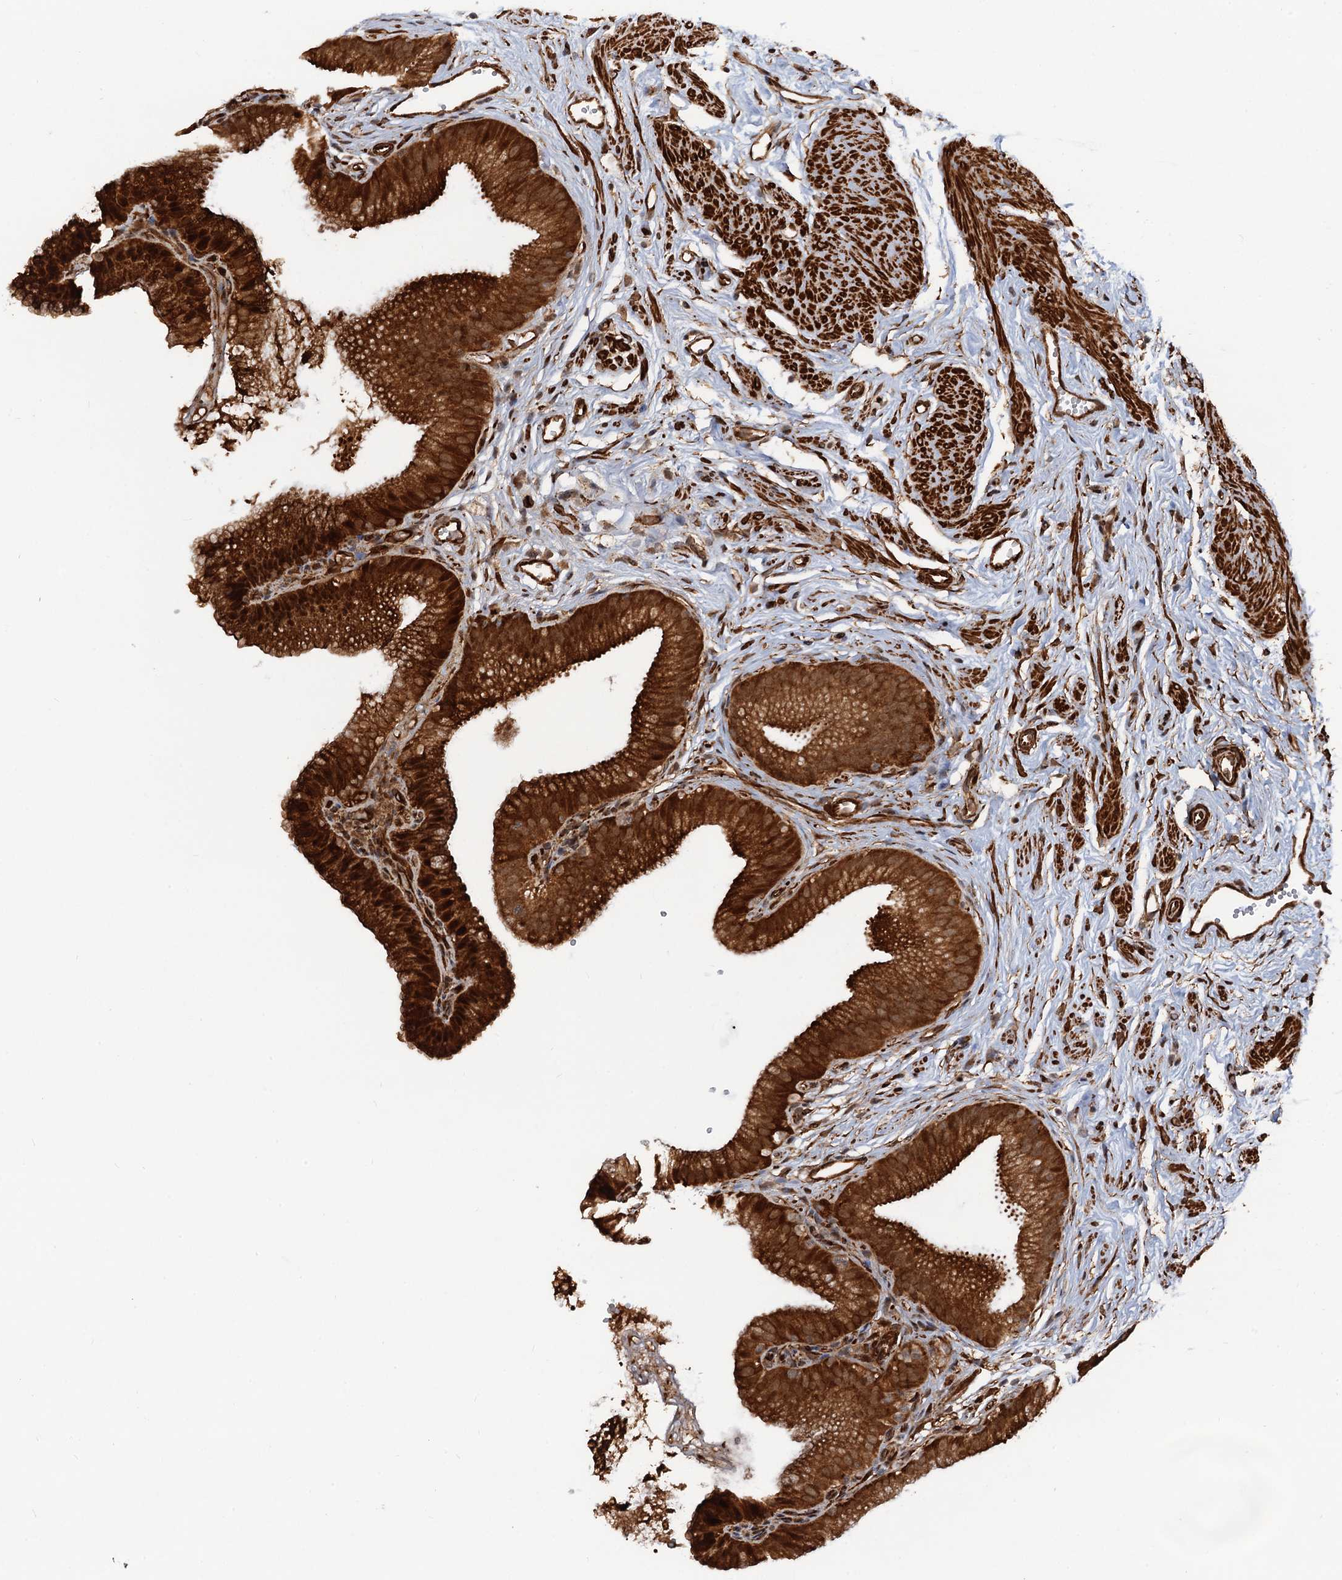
{"staining": {"intensity": "strong", "quantity": ">75%", "location": "cytoplasmic/membranous,nuclear"}, "tissue": "gallbladder", "cell_type": "Glandular cells", "image_type": "normal", "snomed": [{"axis": "morphology", "description": "Normal tissue, NOS"}, {"axis": "topography", "description": "Gallbladder"}, {"axis": "topography", "description": "Peripheral nerve tissue"}], "caption": "Immunohistochemistry of normal gallbladder displays high levels of strong cytoplasmic/membranous,nuclear expression in about >75% of glandular cells.", "gene": "SNRNP25", "patient": {"sex": "male", "age": 38}}